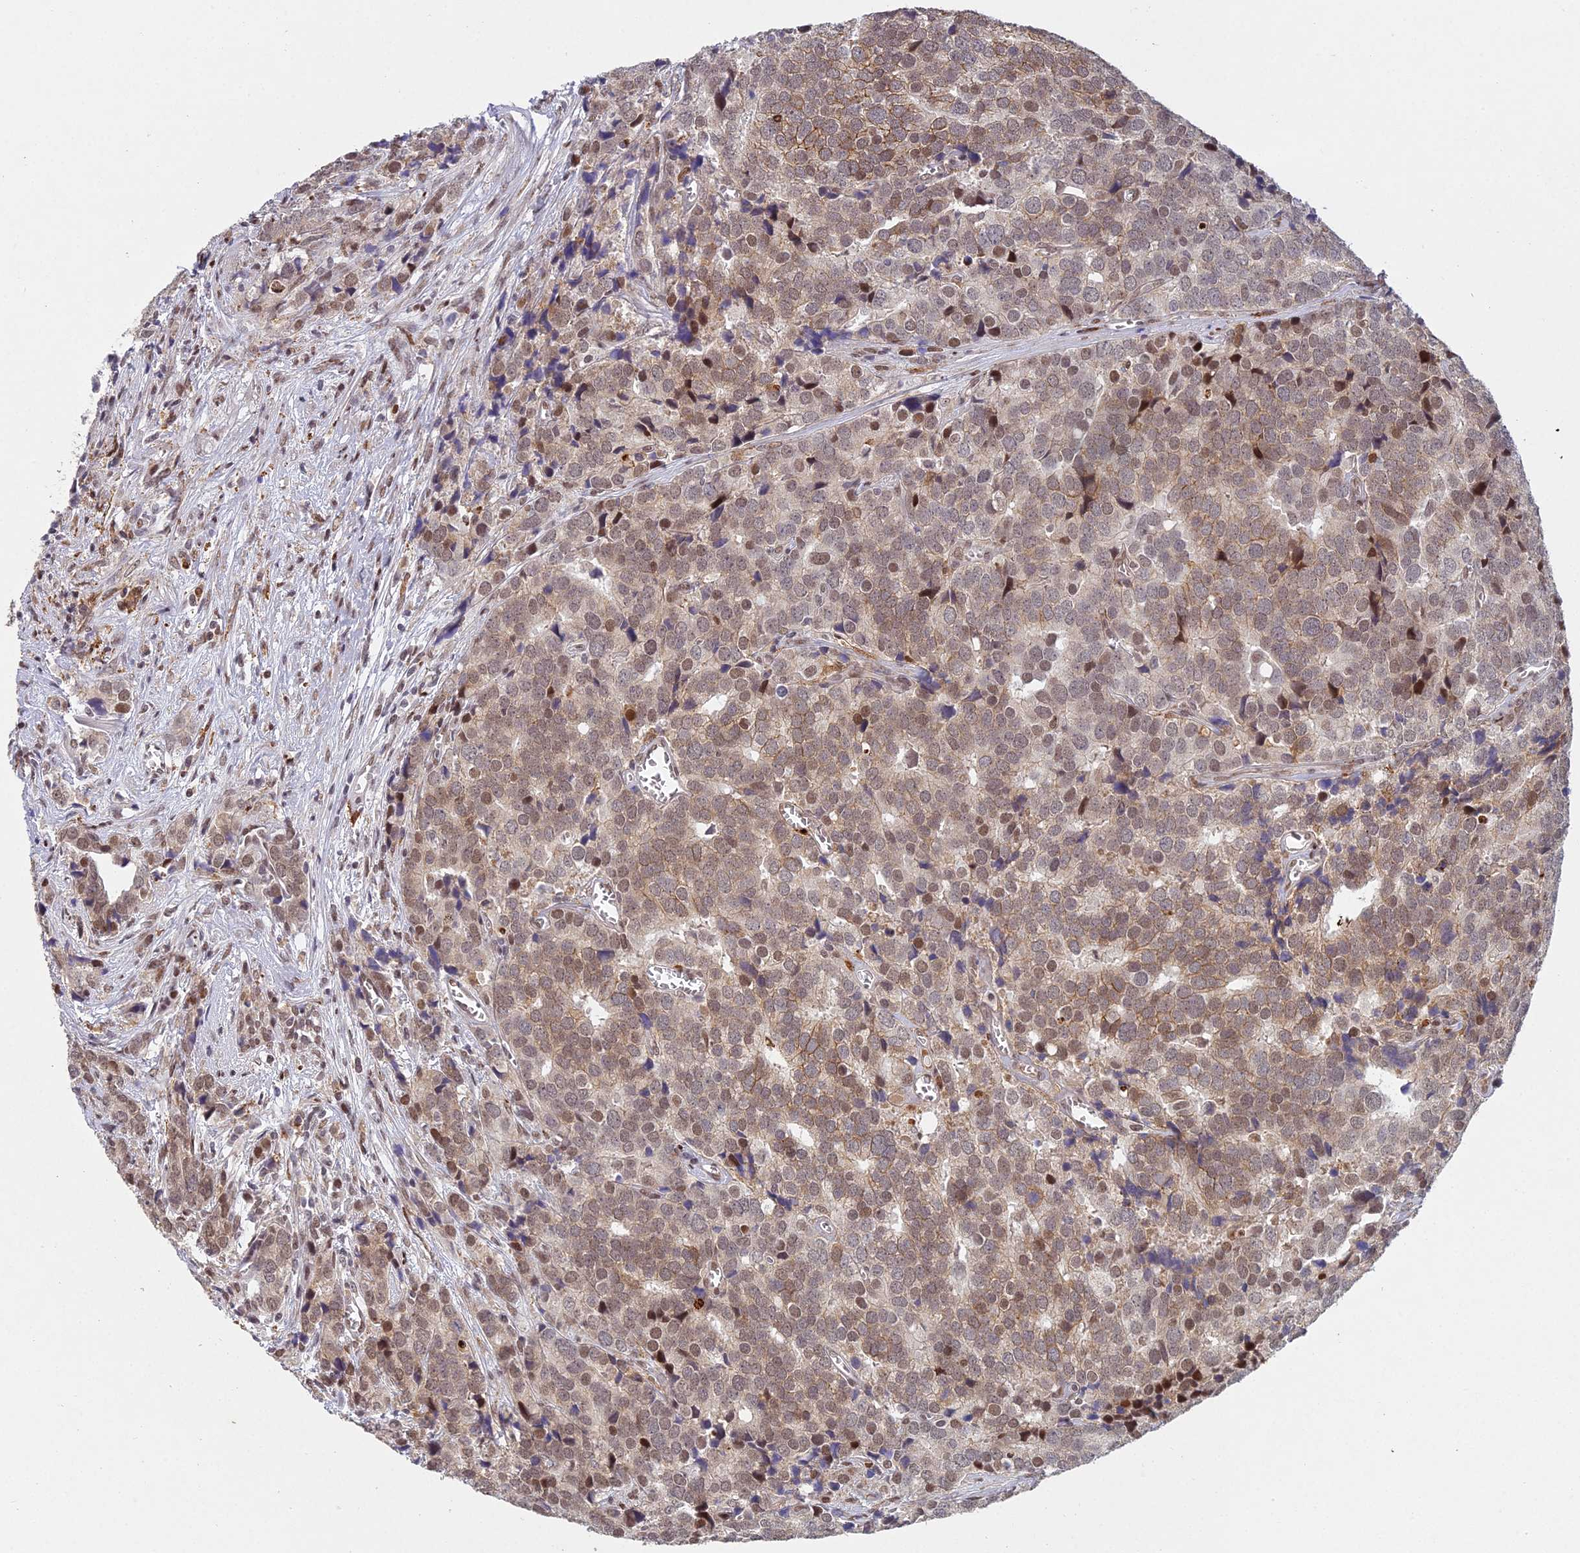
{"staining": {"intensity": "moderate", "quantity": ">75%", "location": "cytoplasmic/membranous,nuclear"}, "tissue": "prostate cancer", "cell_type": "Tumor cells", "image_type": "cancer", "snomed": [{"axis": "morphology", "description": "Adenocarcinoma, High grade"}, {"axis": "topography", "description": "Prostate"}], "caption": "Tumor cells demonstrate medium levels of moderate cytoplasmic/membranous and nuclear positivity in approximately >75% of cells in prostate cancer. Immunohistochemistry (ihc) stains the protein of interest in brown and the nuclei are stained blue.", "gene": "ABHD17A", "patient": {"sex": "male", "age": 71}}